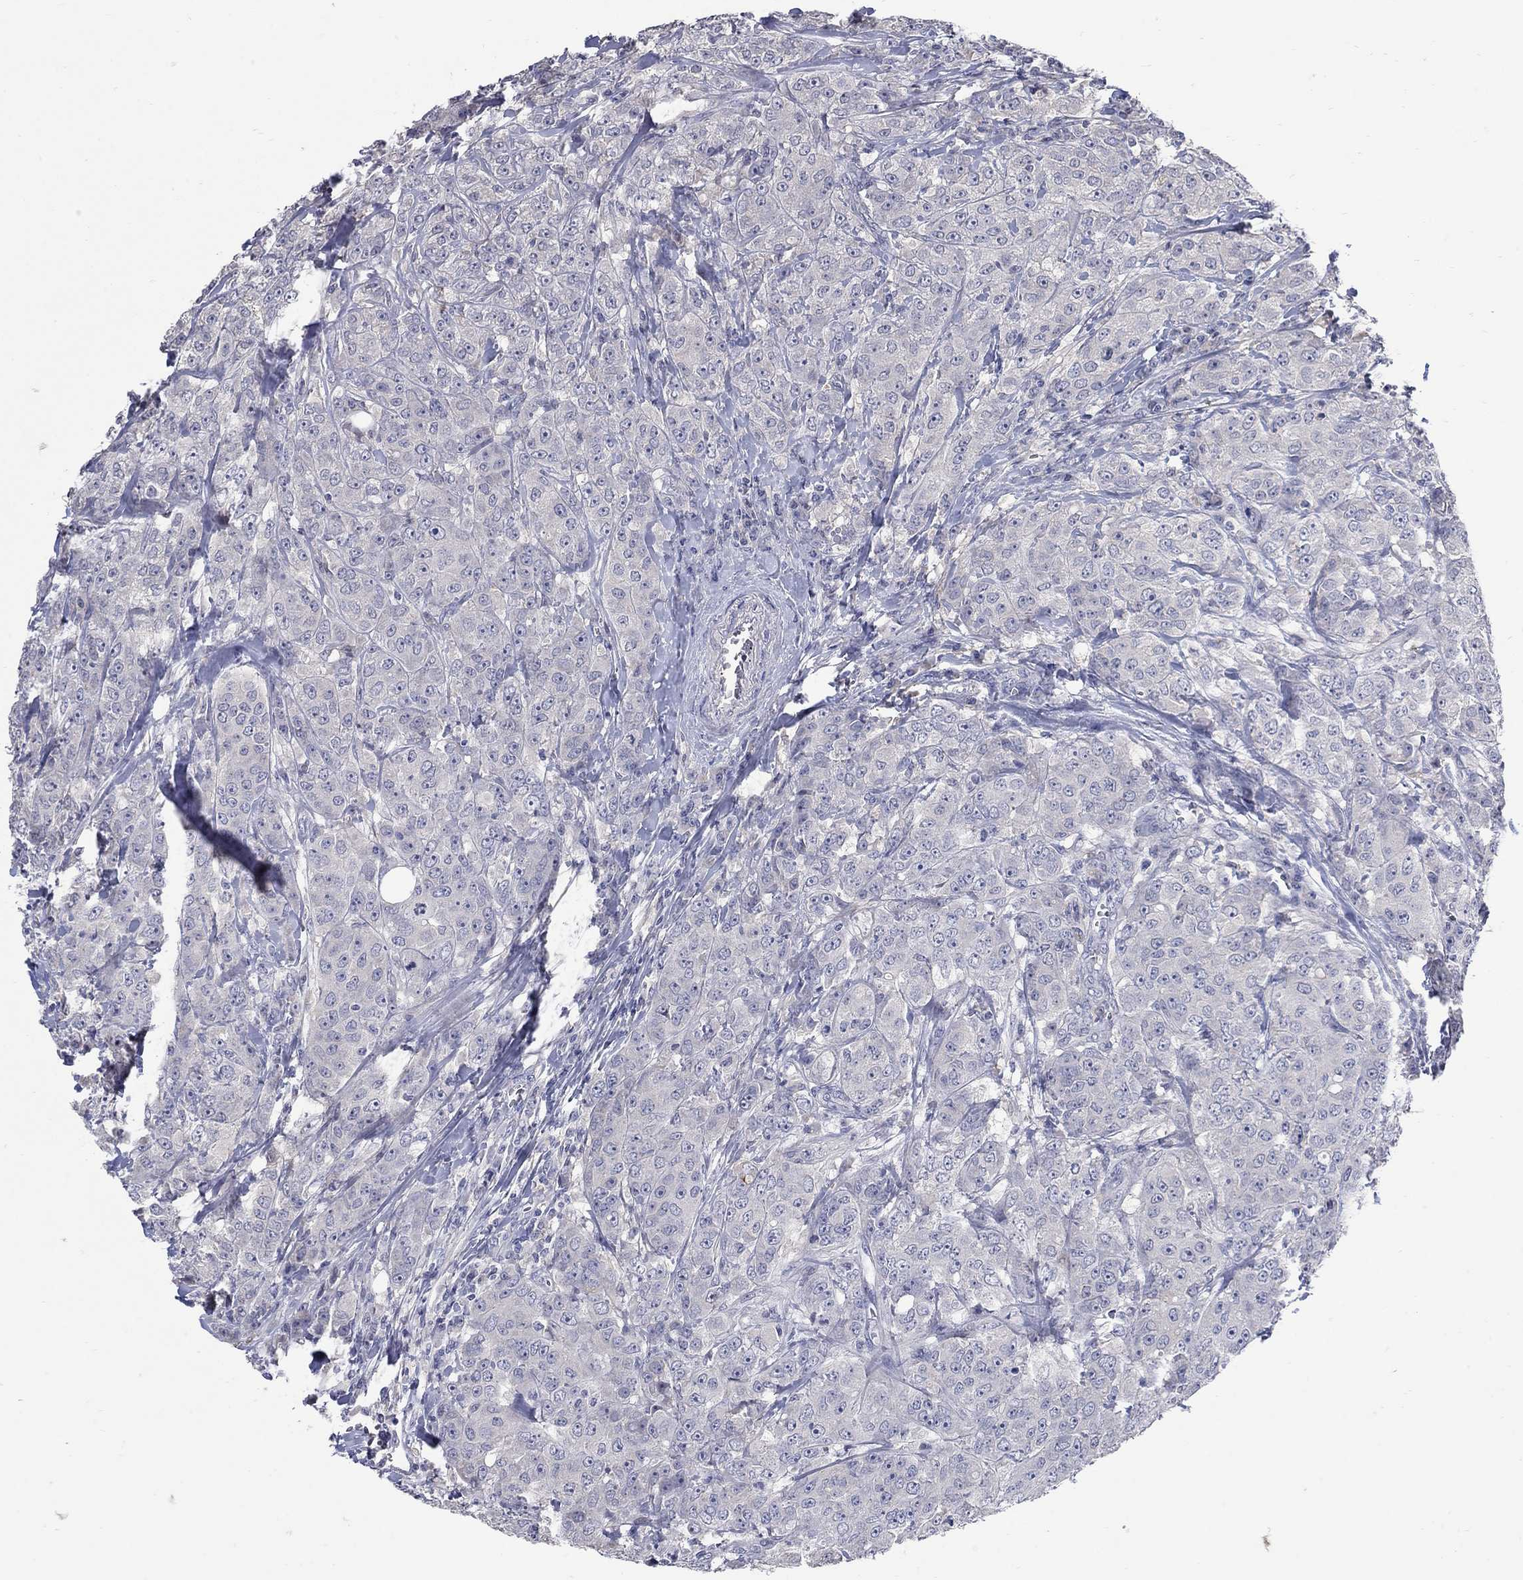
{"staining": {"intensity": "negative", "quantity": "none", "location": "none"}, "tissue": "breast cancer", "cell_type": "Tumor cells", "image_type": "cancer", "snomed": [{"axis": "morphology", "description": "Duct carcinoma"}, {"axis": "topography", "description": "Breast"}], "caption": "Immunohistochemical staining of human breast cancer (invasive ductal carcinoma) displays no significant positivity in tumor cells.", "gene": "CETN1", "patient": {"sex": "female", "age": 43}}